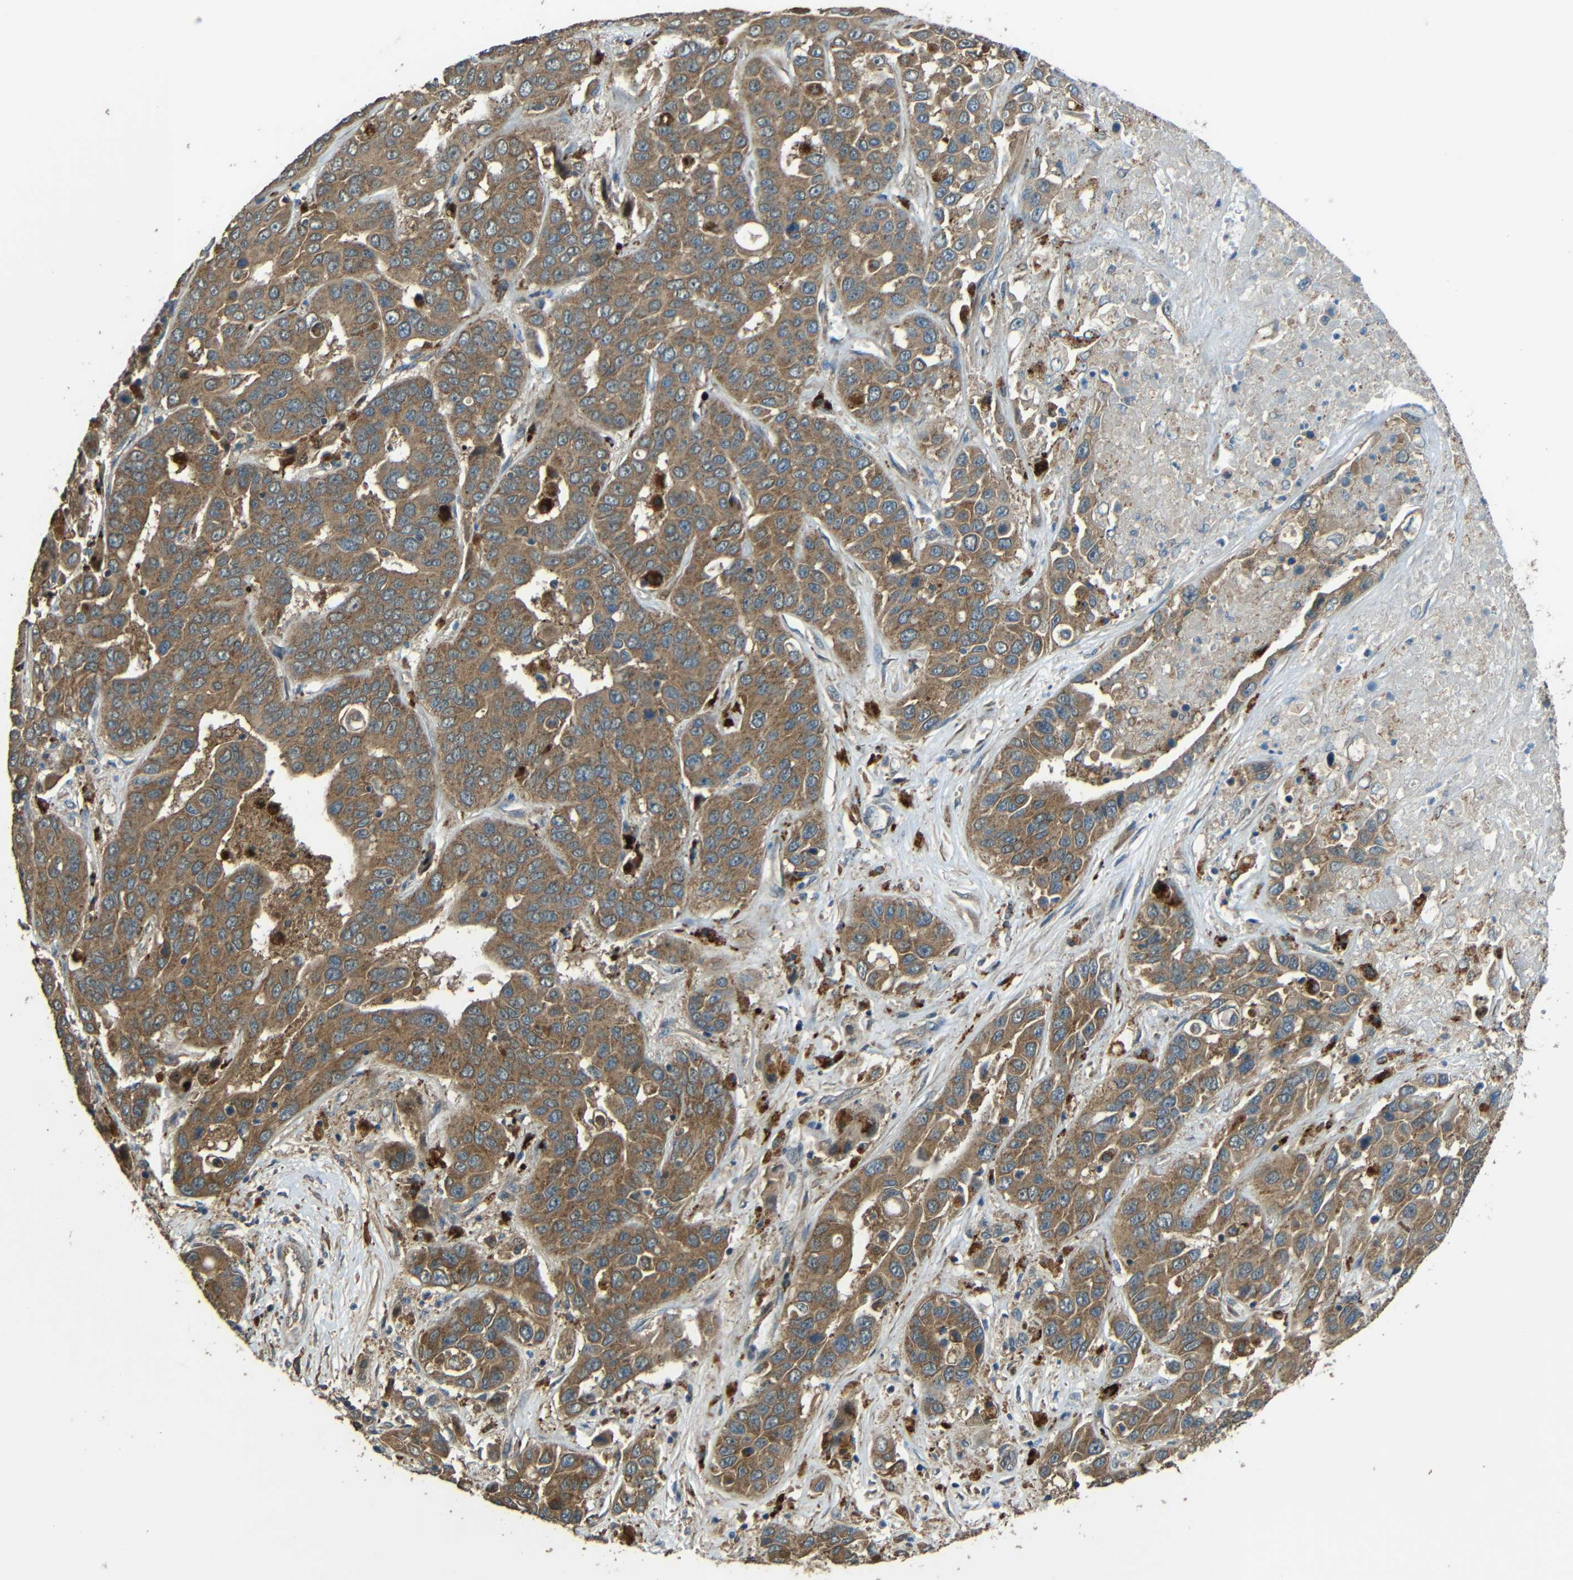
{"staining": {"intensity": "moderate", "quantity": ">75%", "location": "cytoplasmic/membranous"}, "tissue": "liver cancer", "cell_type": "Tumor cells", "image_type": "cancer", "snomed": [{"axis": "morphology", "description": "Cholangiocarcinoma"}, {"axis": "topography", "description": "Liver"}], "caption": "Immunohistochemistry (IHC) of human cholangiocarcinoma (liver) exhibits medium levels of moderate cytoplasmic/membranous positivity in approximately >75% of tumor cells.", "gene": "ACACA", "patient": {"sex": "female", "age": 52}}